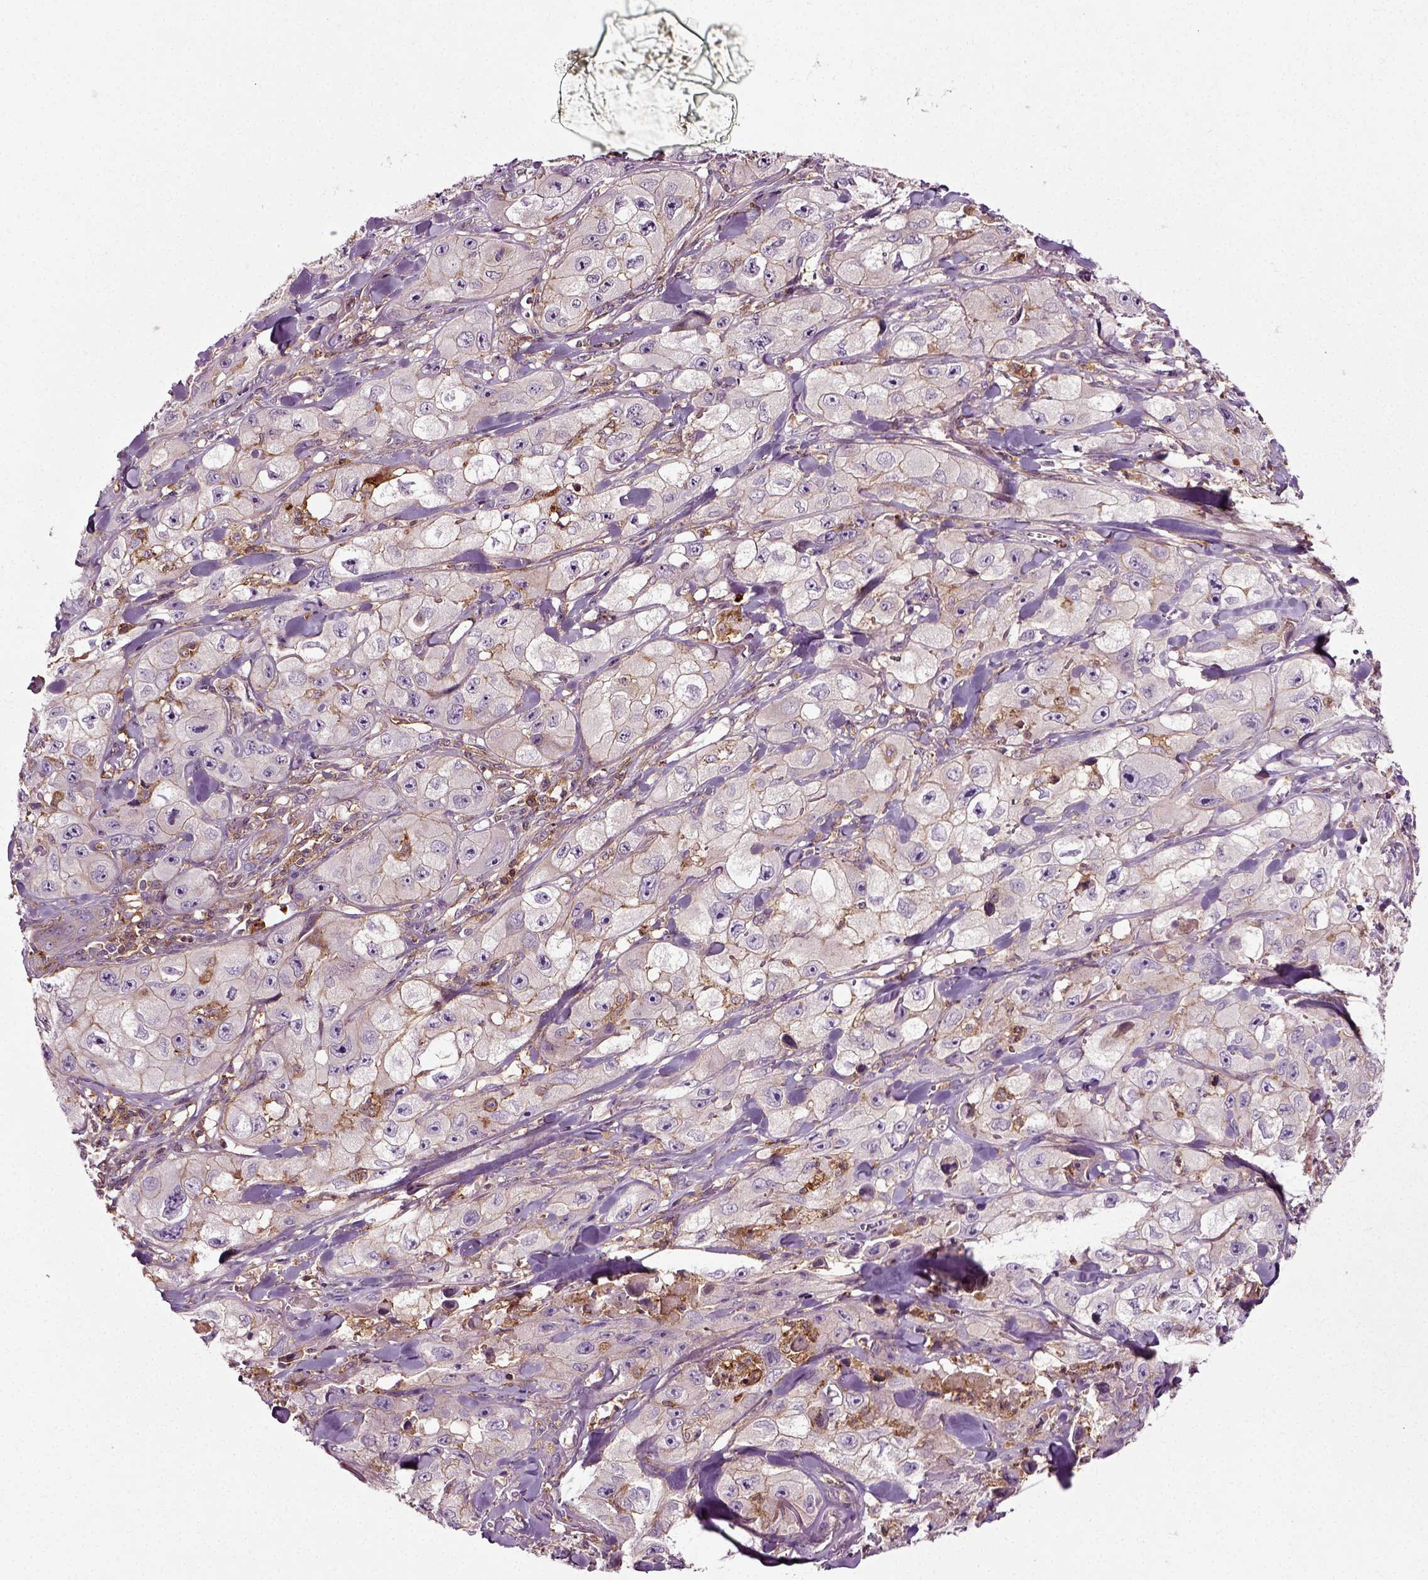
{"staining": {"intensity": "moderate", "quantity": "25%-75%", "location": "cytoplasmic/membranous"}, "tissue": "skin cancer", "cell_type": "Tumor cells", "image_type": "cancer", "snomed": [{"axis": "morphology", "description": "Squamous cell carcinoma, NOS"}, {"axis": "topography", "description": "Skin"}, {"axis": "topography", "description": "Subcutis"}], "caption": "A brown stain highlights moderate cytoplasmic/membranous positivity of a protein in squamous cell carcinoma (skin) tumor cells. The protein is stained brown, and the nuclei are stained in blue (DAB (3,3'-diaminobenzidine) IHC with brightfield microscopy, high magnification).", "gene": "RHOF", "patient": {"sex": "male", "age": 73}}